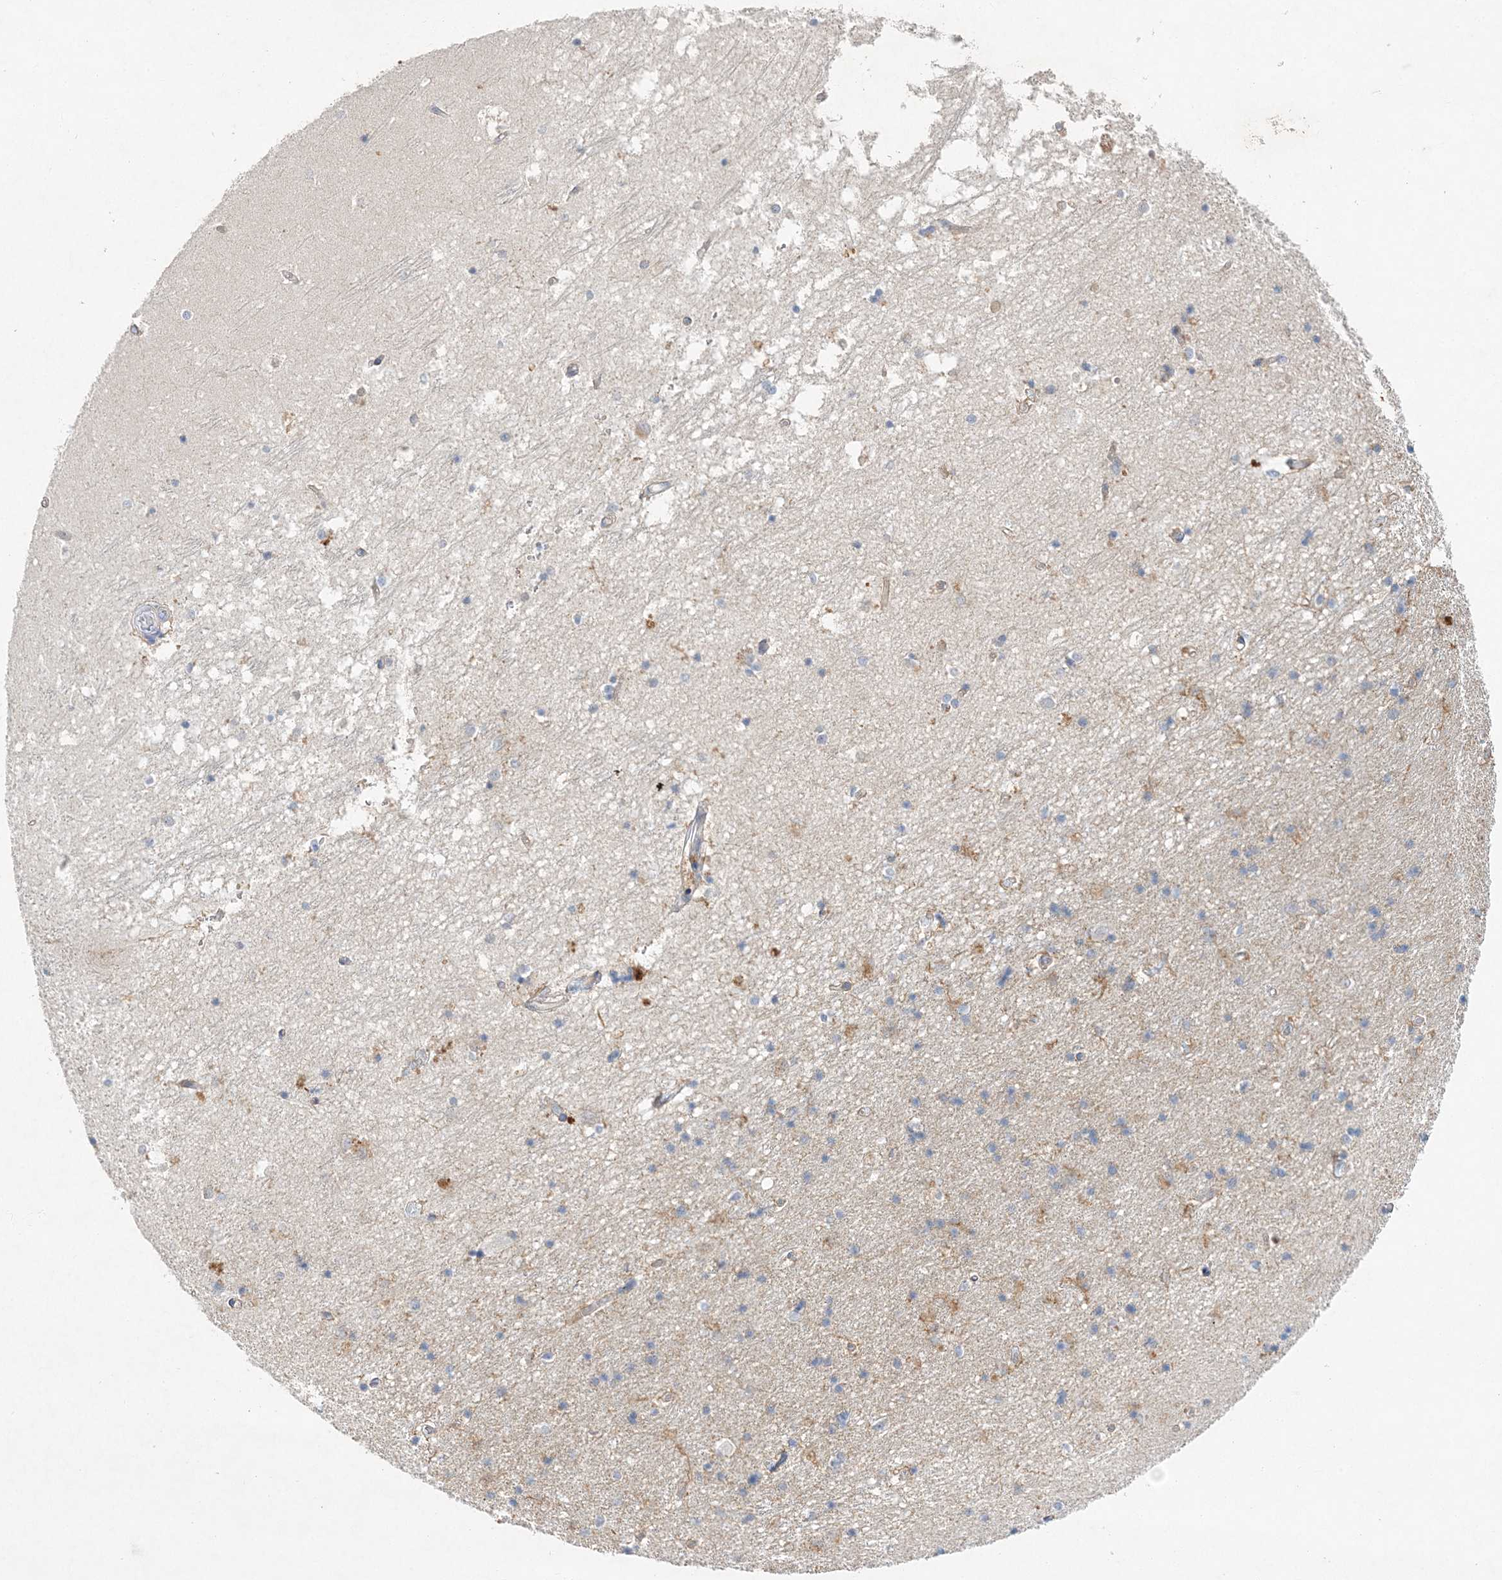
{"staining": {"intensity": "weak", "quantity": "<25%", "location": "cytoplasmic/membranous"}, "tissue": "hippocampus", "cell_type": "Glial cells", "image_type": "normal", "snomed": [{"axis": "morphology", "description": "Normal tissue, NOS"}, {"axis": "topography", "description": "Hippocampus"}], "caption": "Glial cells are negative for brown protein staining in normal hippocampus. Nuclei are stained in blue.", "gene": "MAT2B", "patient": {"sex": "male", "age": 45}}